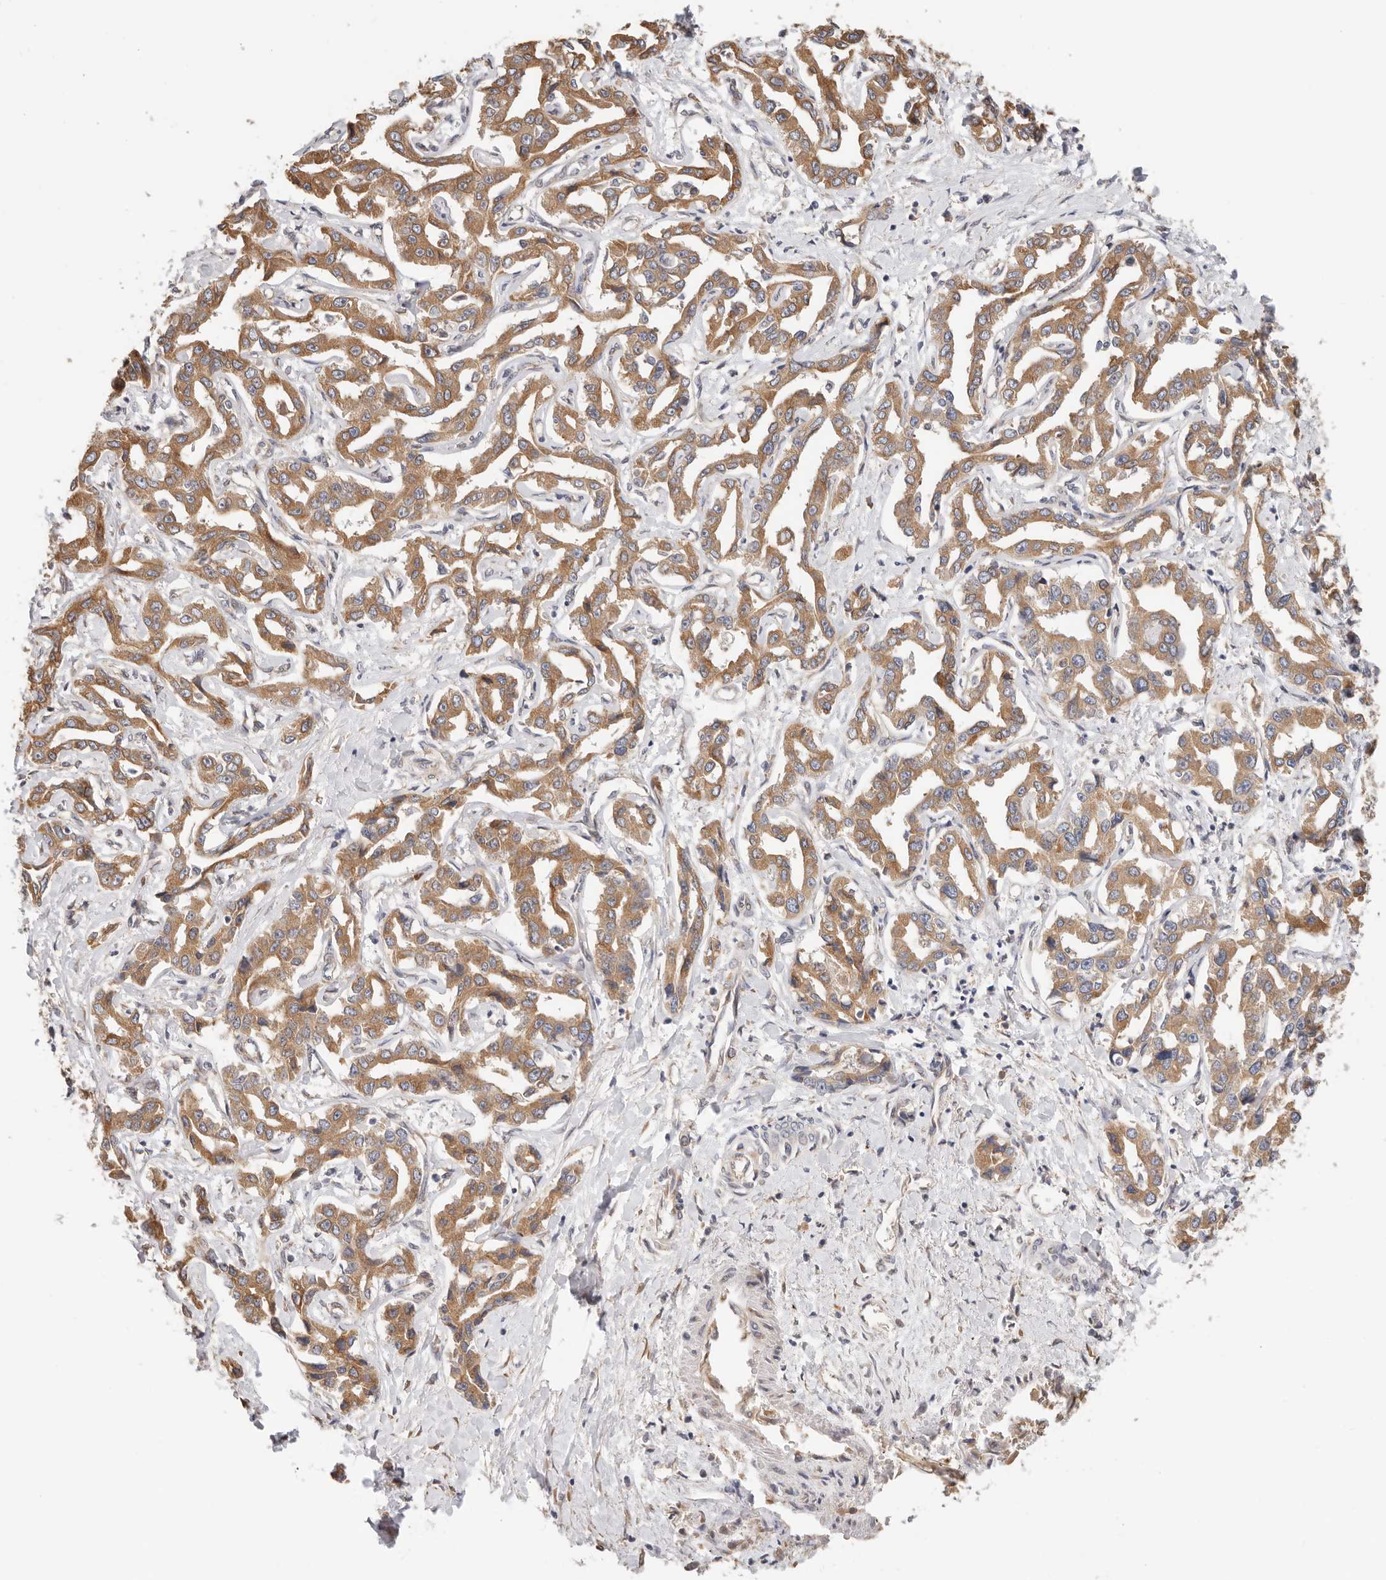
{"staining": {"intensity": "moderate", "quantity": ">75%", "location": "cytoplasmic/membranous"}, "tissue": "liver cancer", "cell_type": "Tumor cells", "image_type": "cancer", "snomed": [{"axis": "morphology", "description": "Cholangiocarcinoma"}, {"axis": "topography", "description": "Liver"}], "caption": "There is medium levels of moderate cytoplasmic/membranous staining in tumor cells of liver cancer (cholangiocarcinoma), as demonstrated by immunohistochemical staining (brown color).", "gene": "AFDN", "patient": {"sex": "male", "age": 59}}